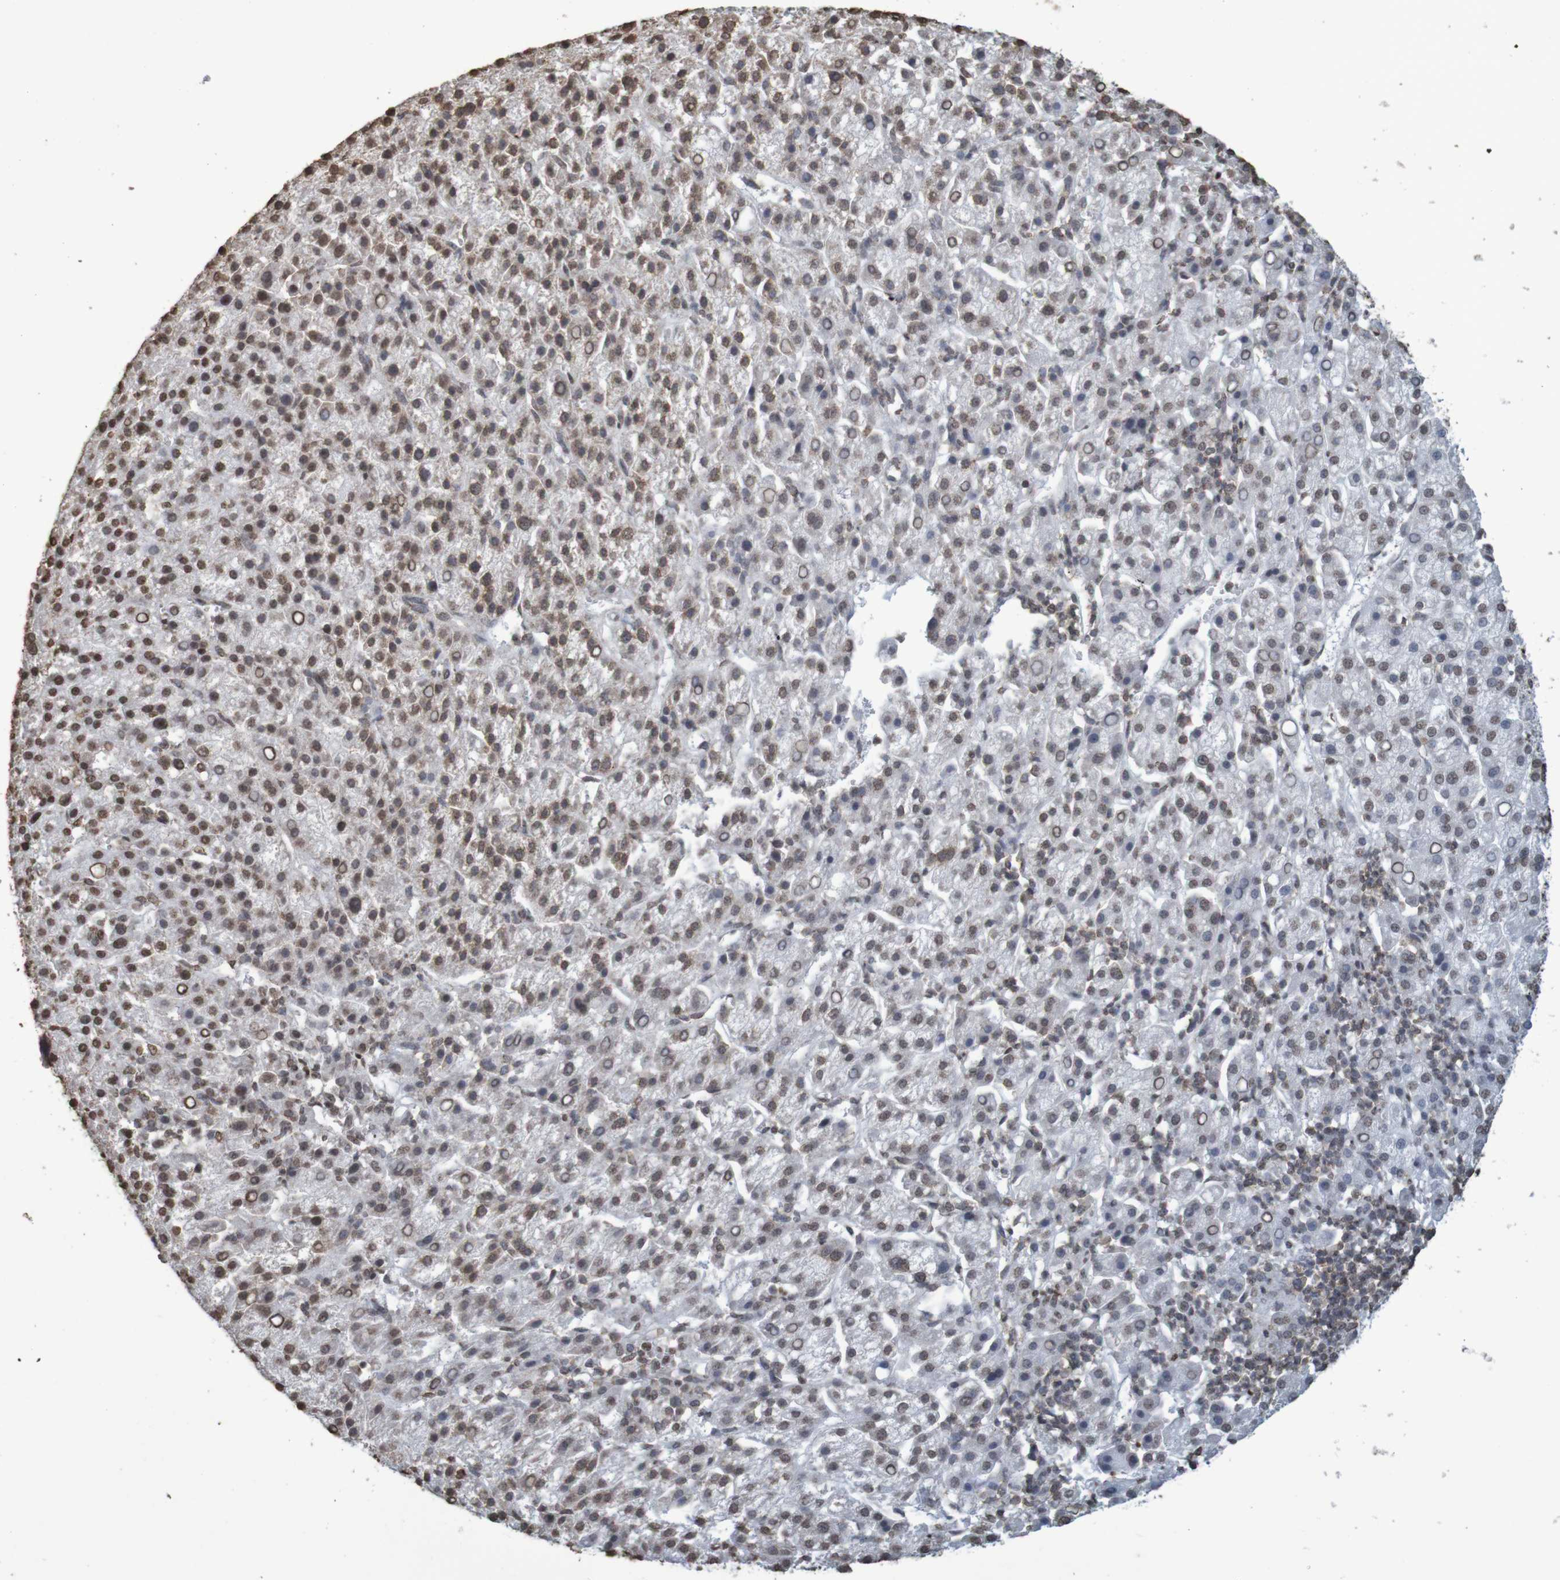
{"staining": {"intensity": "moderate", "quantity": "25%-75%", "location": "nuclear"}, "tissue": "liver cancer", "cell_type": "Tumor cells", "image_type": "cancer", "snomed": [{"axis": "morphology", "description": "Carcinoma, Hepatocellular, NOS"}, {"axis": "topography", "description": "Liver"}], "caption": "A high-resolution micrograph shows immunohistochemistry staining of liver cancer (hepatocellular carcinoma), which shows moderate nuclear staining in about 25%-75% of tumor cells.", "gene": "GFI1", "patient": {"sex": "female", "age": 58}}